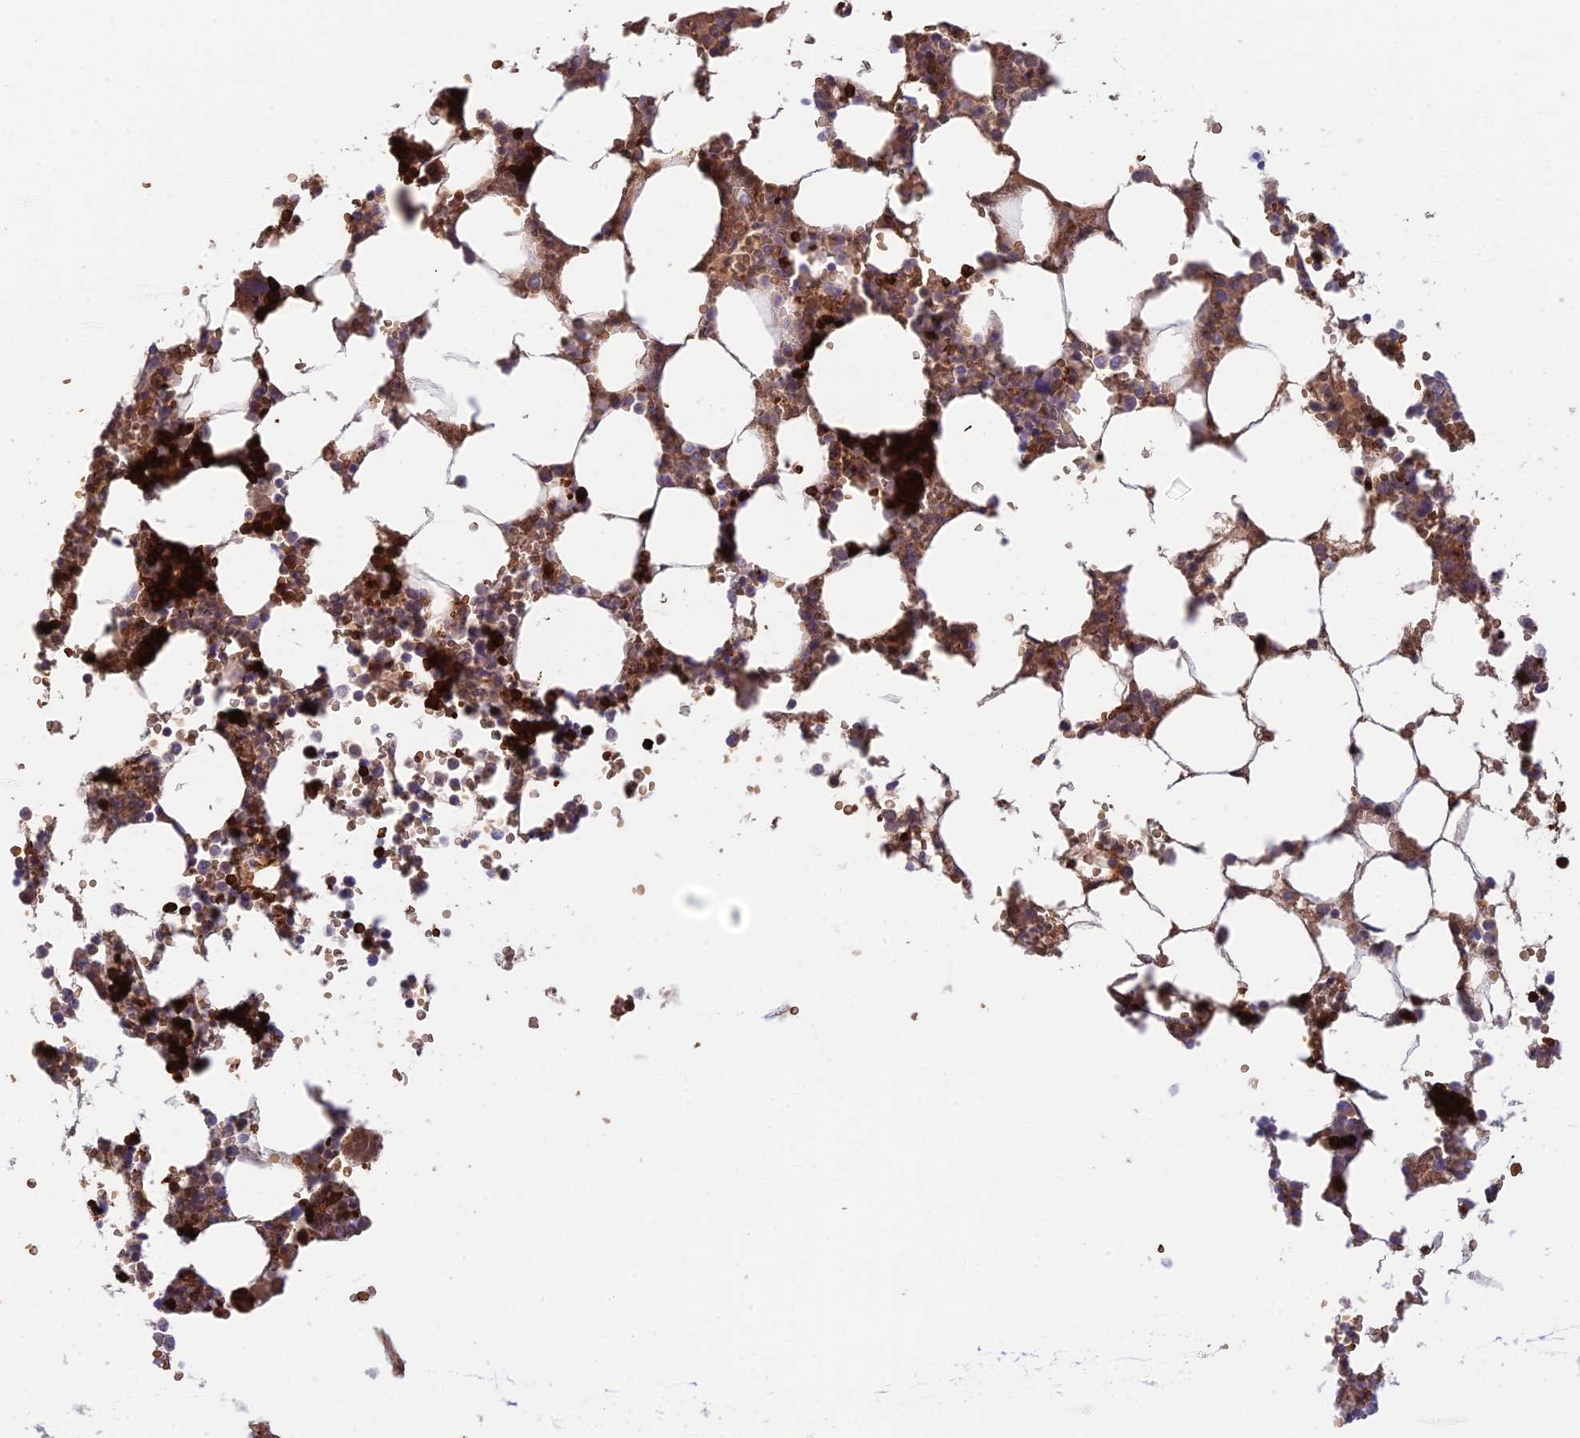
{"staining": {"intensity": "strong", "quantity": "25%-75%", "location": "cytoplasmic/membranous"}, "tissue": "bone marrow", "cell_type": "Hematopoietic cells", "image_type": "normal", "snomed": [{"axis": "morphology", "description": "Normal tissue, NOS"}, {"axis": "topography", "description": "Bone marrow"}], "caption": "Benign bone marrow shows strong cytoplasmic/membranous positivity in approximately 25%-75% of hematopoietic cells.", "gene": "UFSP2", "patient": {"sex": "male", "age": 64}}